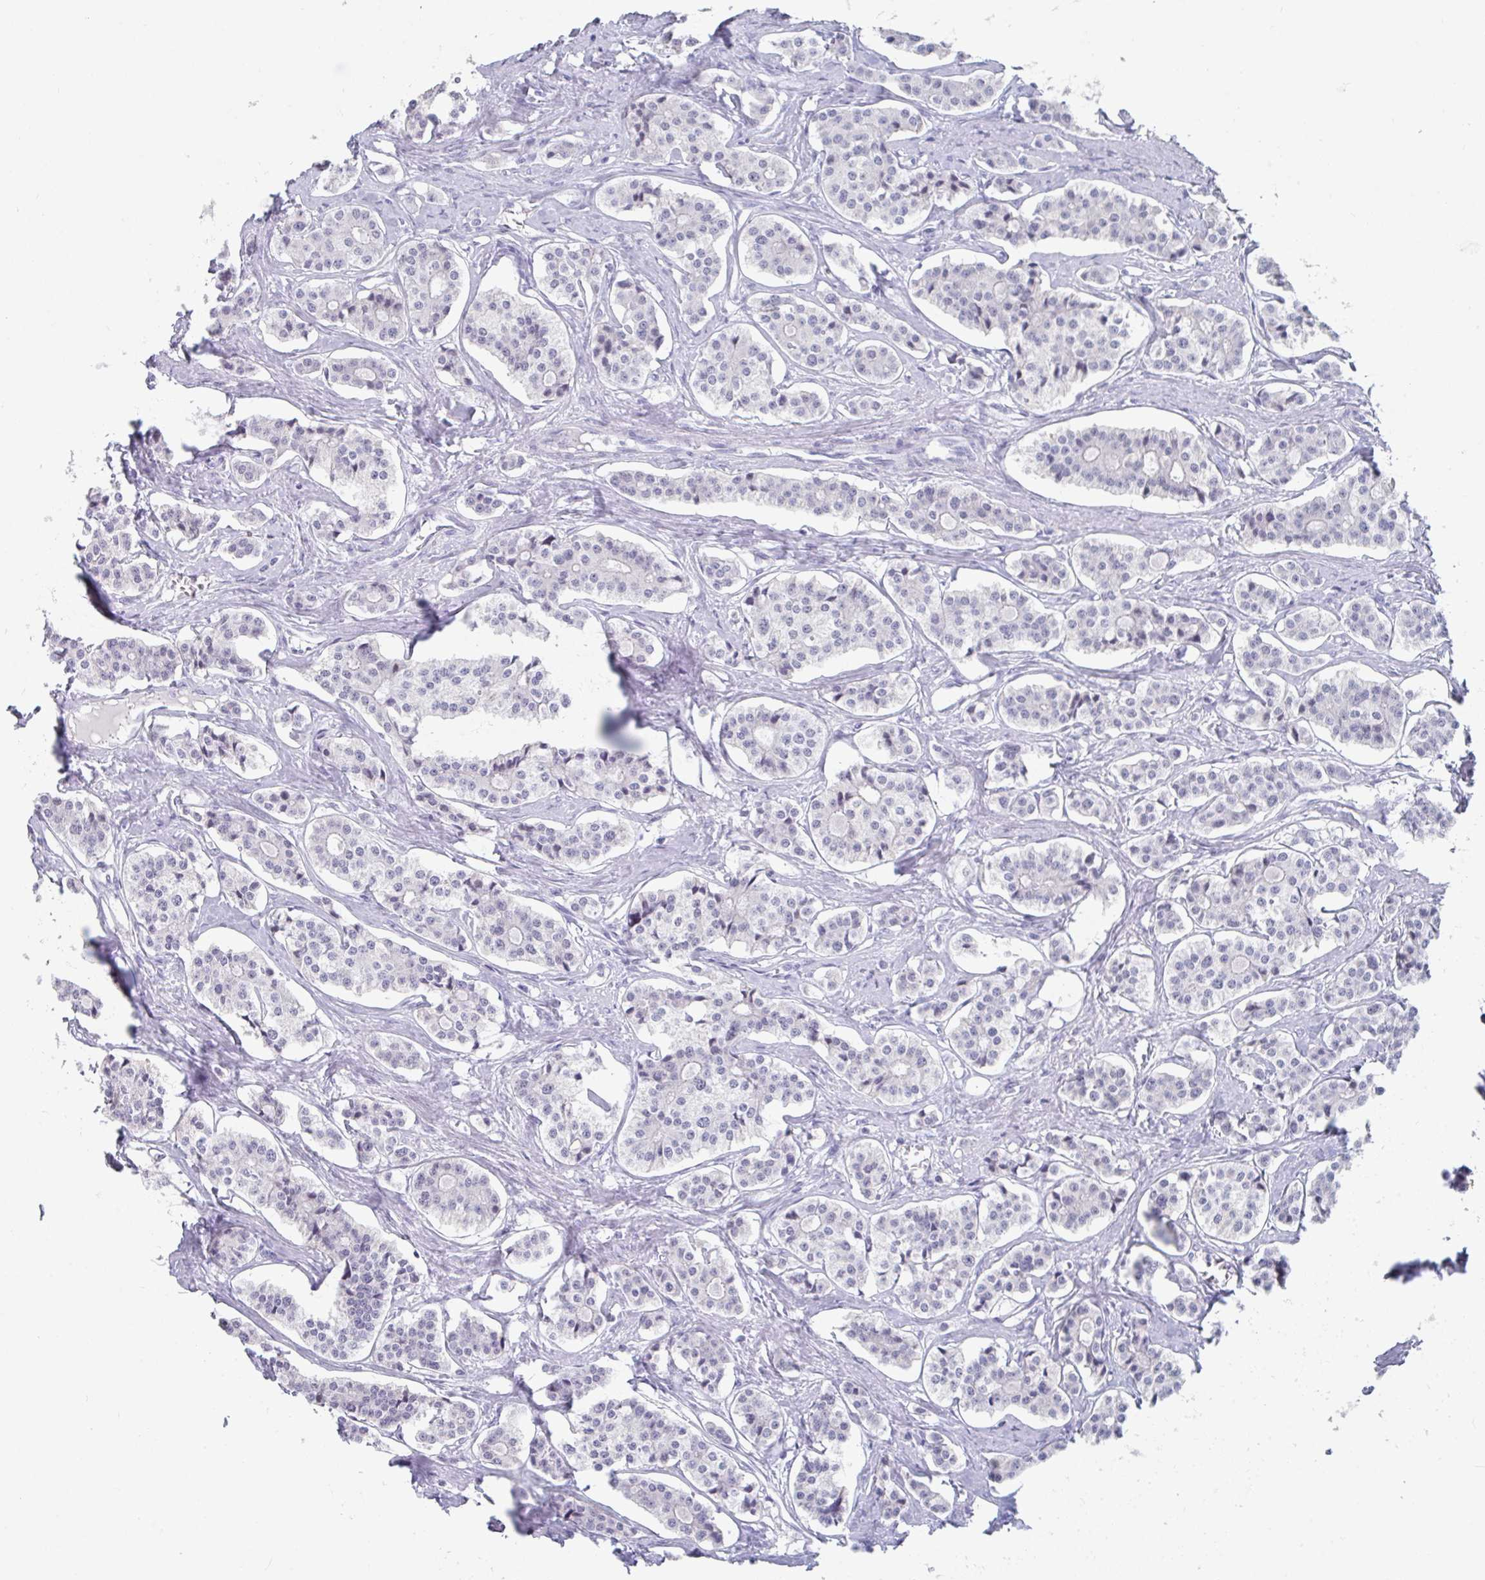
{"staining": {"intensity": "negative", "quantity": "none", "location": "none"}, "tissue": "carcinoid", "cell_type": "Tumor cells", "image_type": "cancer", "snomed": [{"axis": "morphology", "description": "Carcinoid, malignant, NOS"}, {"axis": "topography", "description": "Small intestine"}], "caption": "Protein analysis of carcinoid (malignant) reveals no significant positivity in tumor cells.", "gene": "RUBCN", "patient": {"sex": "male", "age": 63}}